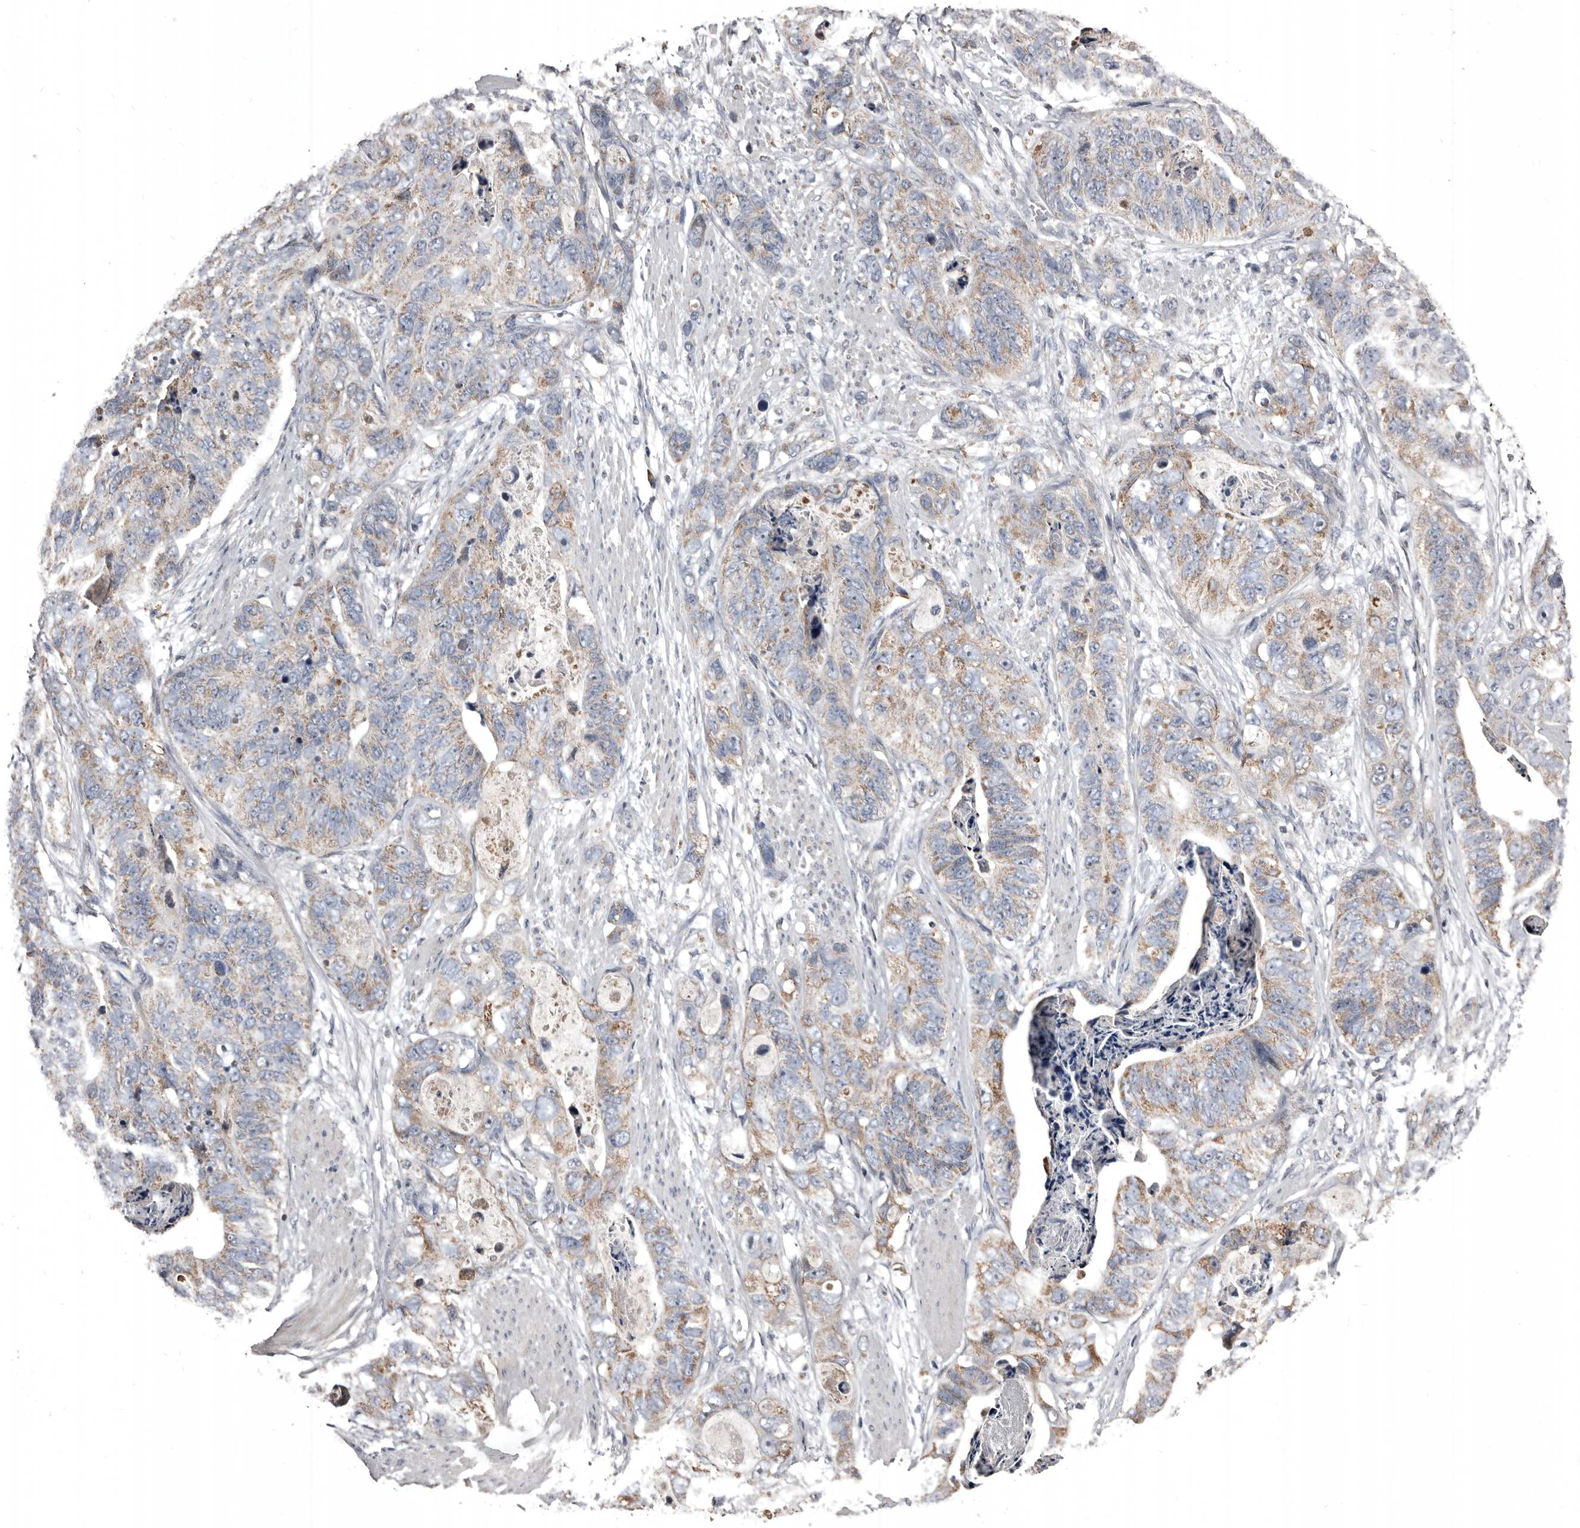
{"staining": {"intensity": "weak", "quantity": "25%-75%", "location": "cytoplasmic/membranous"}, "tissue": "stomach cancer", "cell_type": "Tumor cells", "image_type": "cancer", "snomed": [{"axis": "morphology", "description": "Adenocarcinoma, NOS"}, {"axis": "topography", "description": "Stomach"}], "caption": "This photomicrograph displays immunohistochemistry (IHC) staining of stomach cancer, with low weak cytoplasmic/membranous staining in approximately 25%-75% of tumor cells.", "gene": "GREB1", "patient": {"sex": "female", "age": 89}}